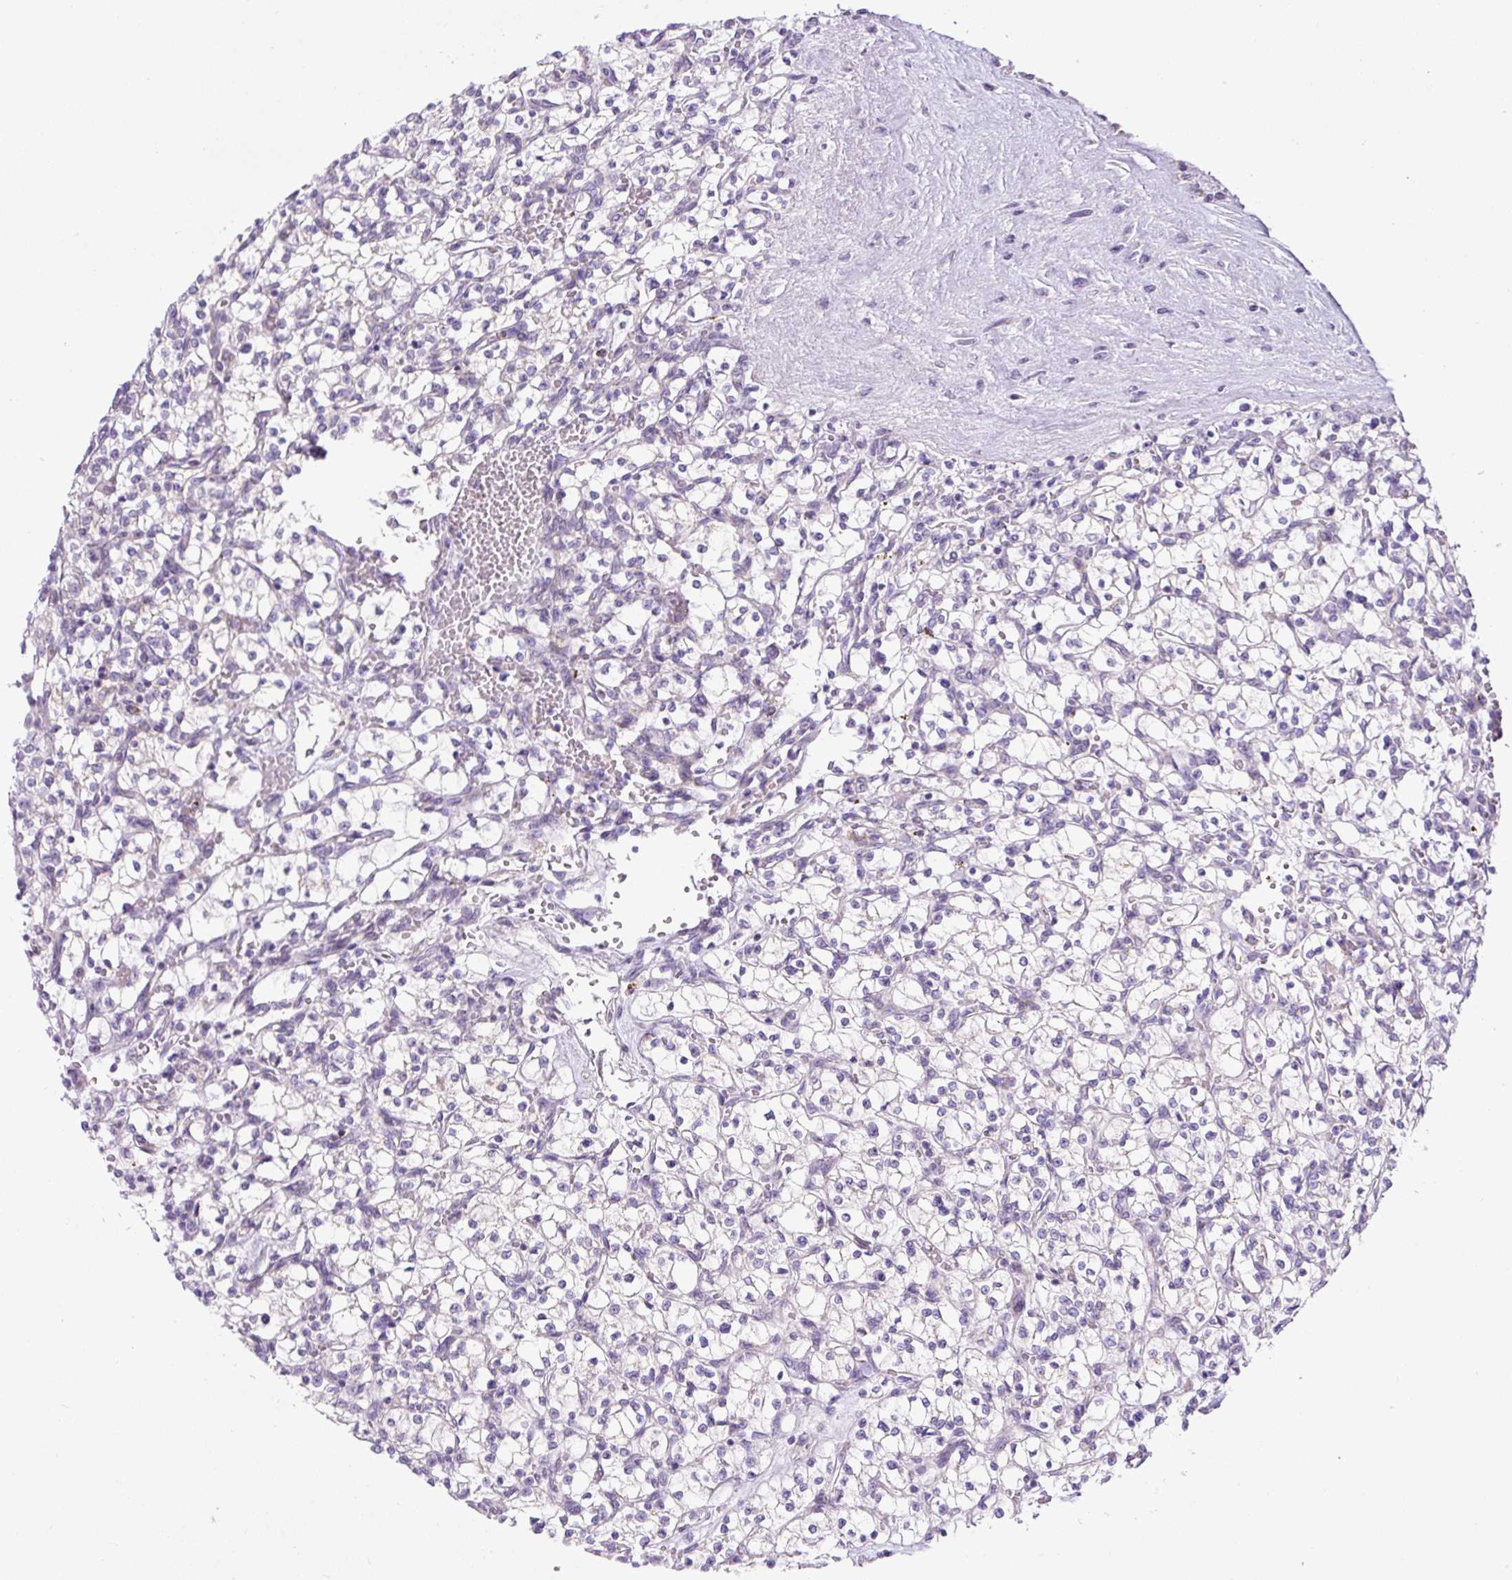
{"staining": {"intensity": "negative", "quantity": "none", "location": "none"}, "tissue": "renal cancer", "cell_type": "Tumor cells", "image_type": "cancer", "snomed": [{"axis": "morphology", "description": "Adenocarcinoma, NOS"}, {"axis": "topography", "description": "Kidney"}], "caption": "This is an immunohistochemistry (IHC) histopathology image of human renal adenocarcinoma. There is no positivity in tumor cells.", "gene": "ZNF596", "patient": {"sex": "female", "age": 64}}